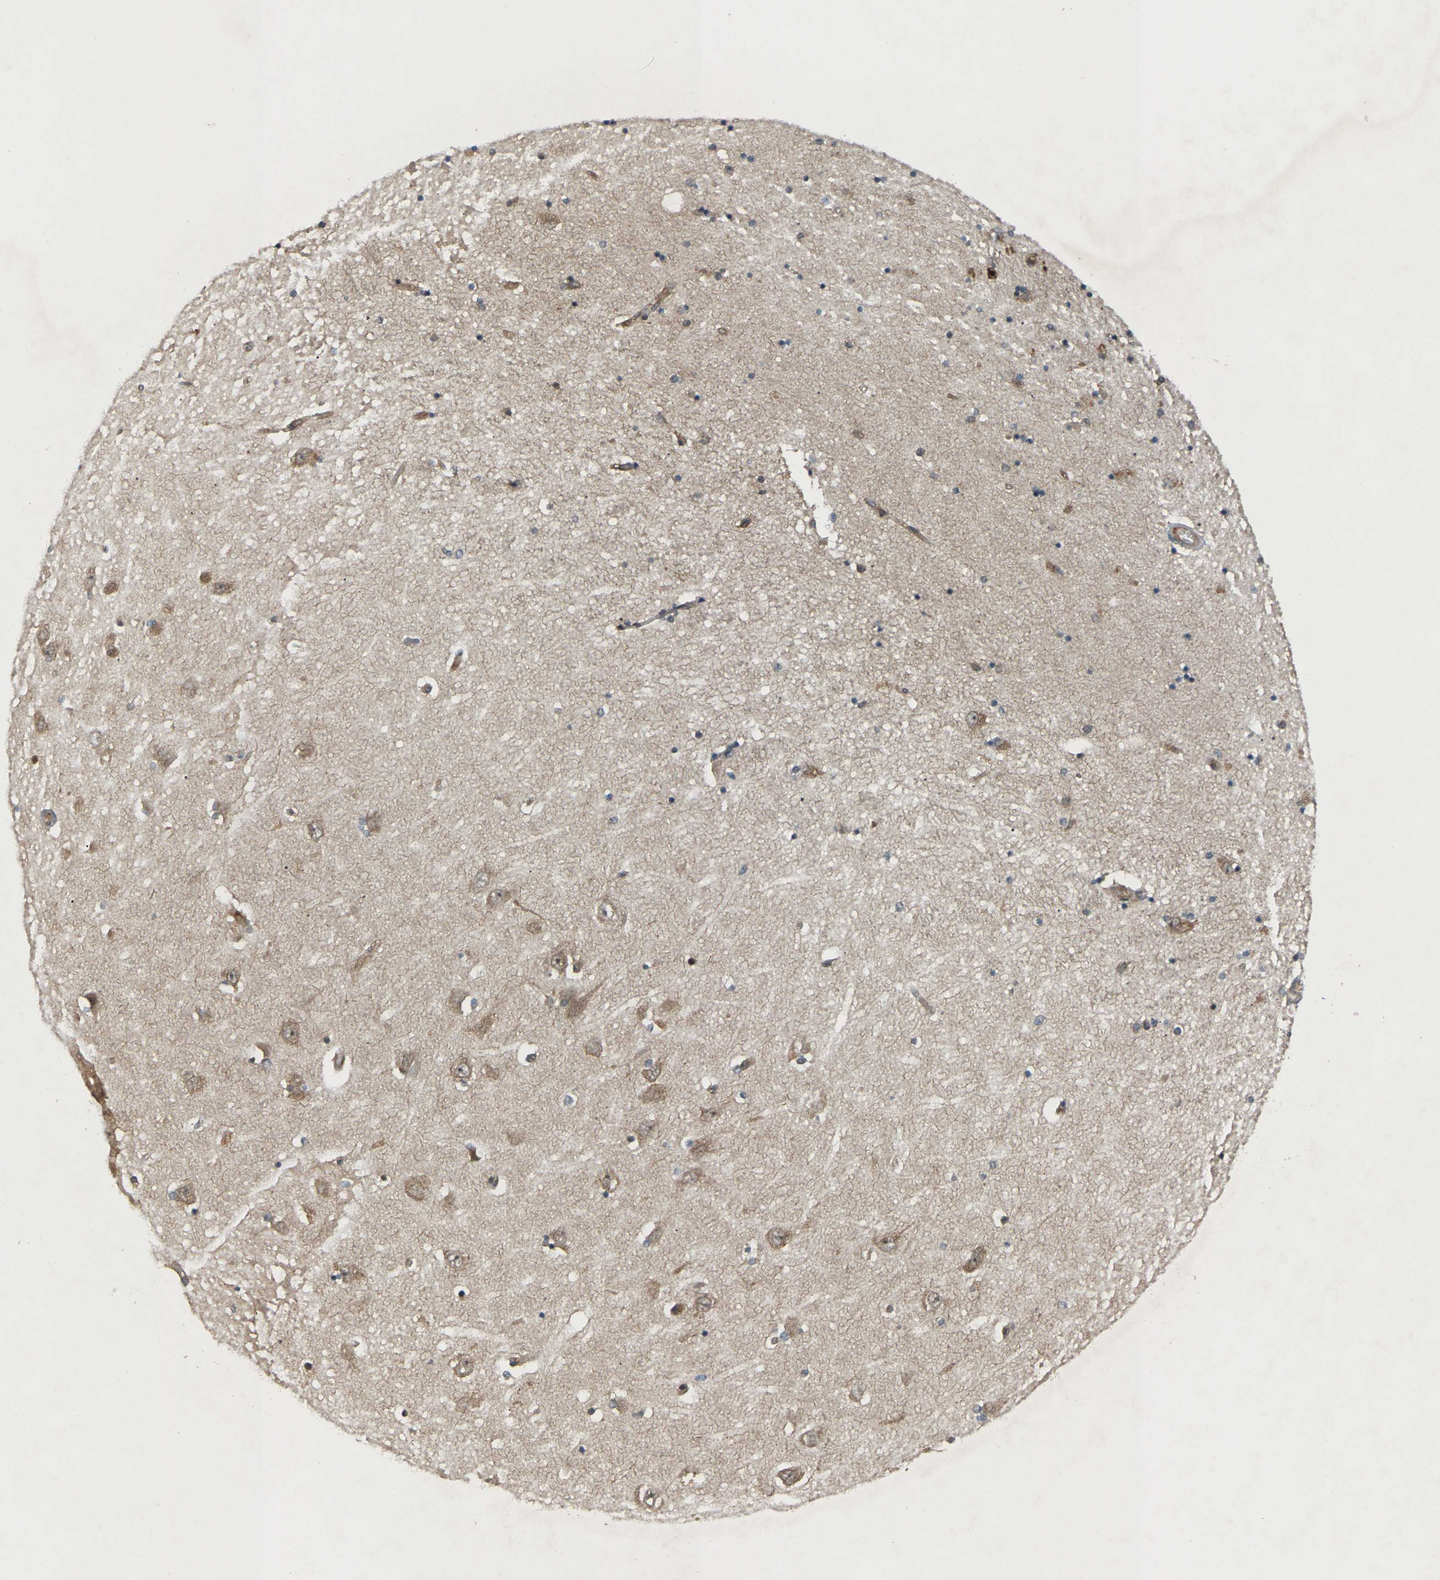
{"staining": {"intensity": "moderate", "quantity": "25%-75%", "location": "cytoplasmic/membranous"}, "tissue": "hippocampus", "cell_type": "Glial cells", "image_type": "normal", "snomed": [{"axis": "morphology", "description": "Normal tissue, NOS"}, {"axis": "topography", "description": "Hippocampus"}], "caption": "Moderate cytoplasmic/membranous protein positivity is identified in approximately 25%-75% of glial cells in hippocampus.", "gene": "CROT", "patient": {"sex": "female", "age": 54}}